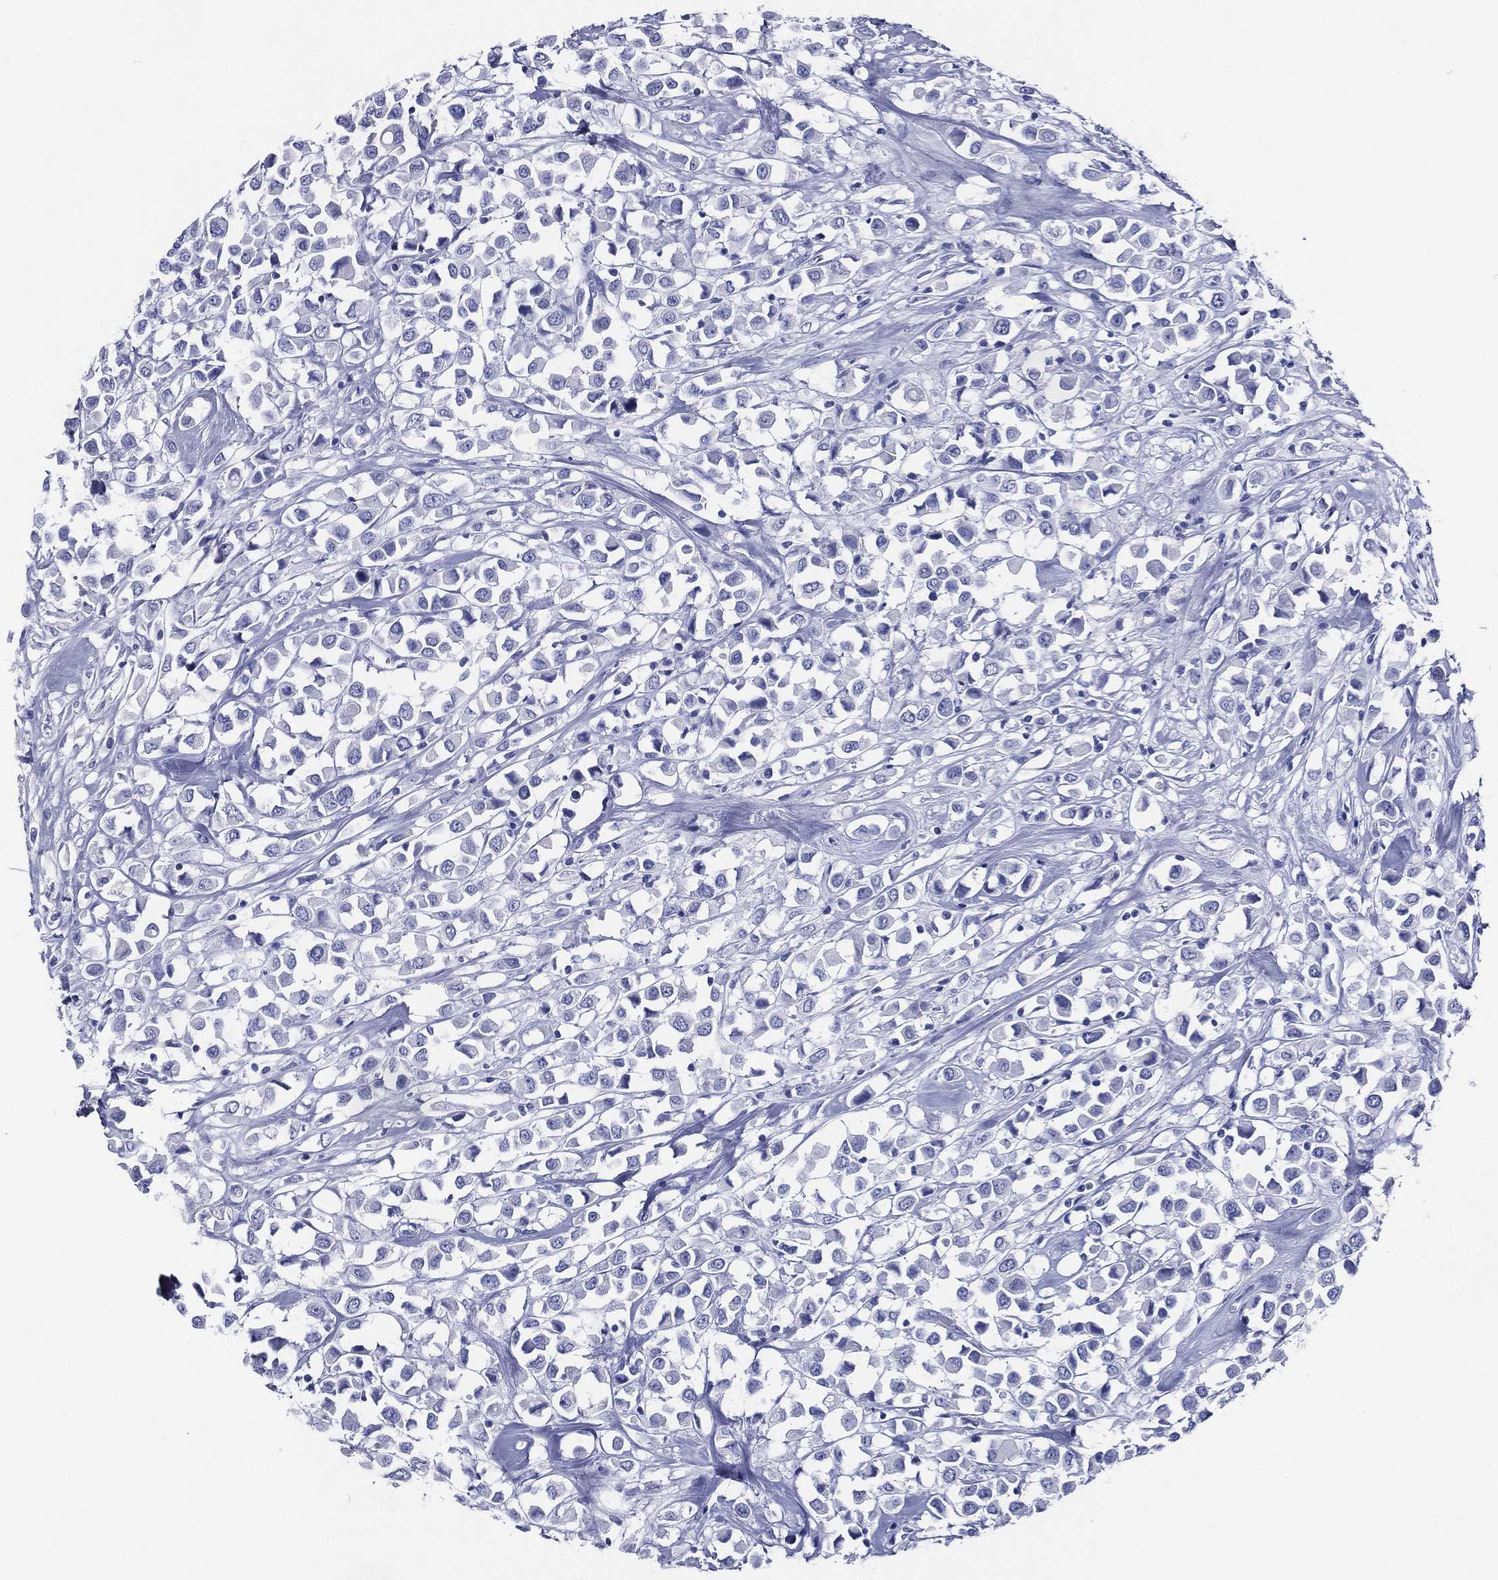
{"staining": {"intensity": "negative", "quantity": "none", "location": "none"}, "tissue": "breast cancer", "cell_type": "Tumor cells", "image_type": "cancer", "snomed": [{"axis": "morphology", "description": "Duct carcinoma"}, {"axis": "topography", "description": "Breast"}], "caption": "Protein analysis of breast cancer (invasive ductal carcinoma) exhibits no significant positivity in tumor cells.", "gene": "ACE2", "patient": {"sex": "female", "age": 61}}